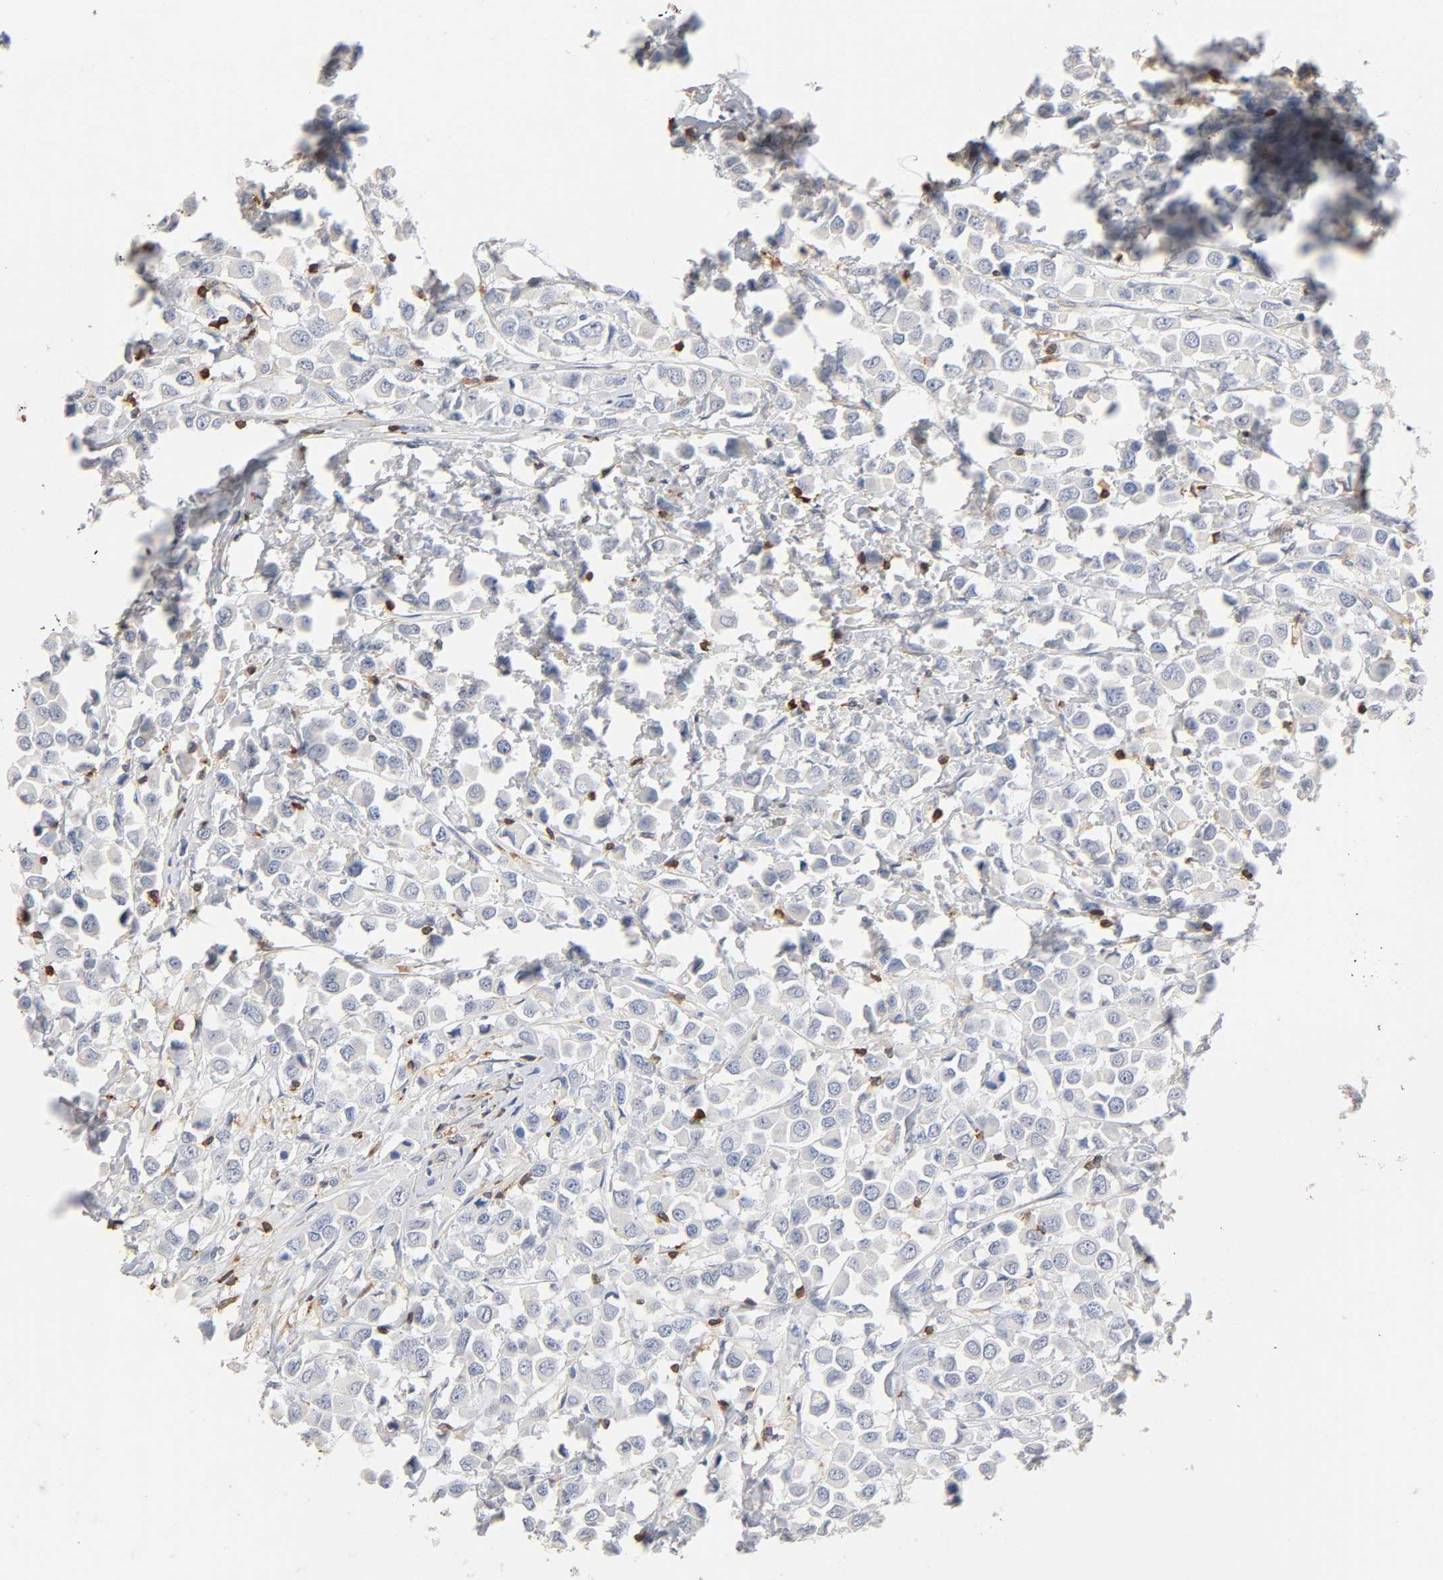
{"staining": {"intensity": "negative", "quantity": "none", "location": "none"}, "tissue": "breast cancer", "cell_type": "Tumor cells", "image_type": "cancer", "snomed": [{"axis": "morphology", "description": "Duct carcinoma"}, {"axis": "topography", "description": "Breast"}], "caption": "IHC image of breast cancer stained for a protein (brown), which reveals no expression in tumor cells. The staining is performed using DAB brown chromogen with nuclei counter-stained in using hematoxylin.", "gene": "BIN1", "patient": {"sex": "female", "age": 61}}